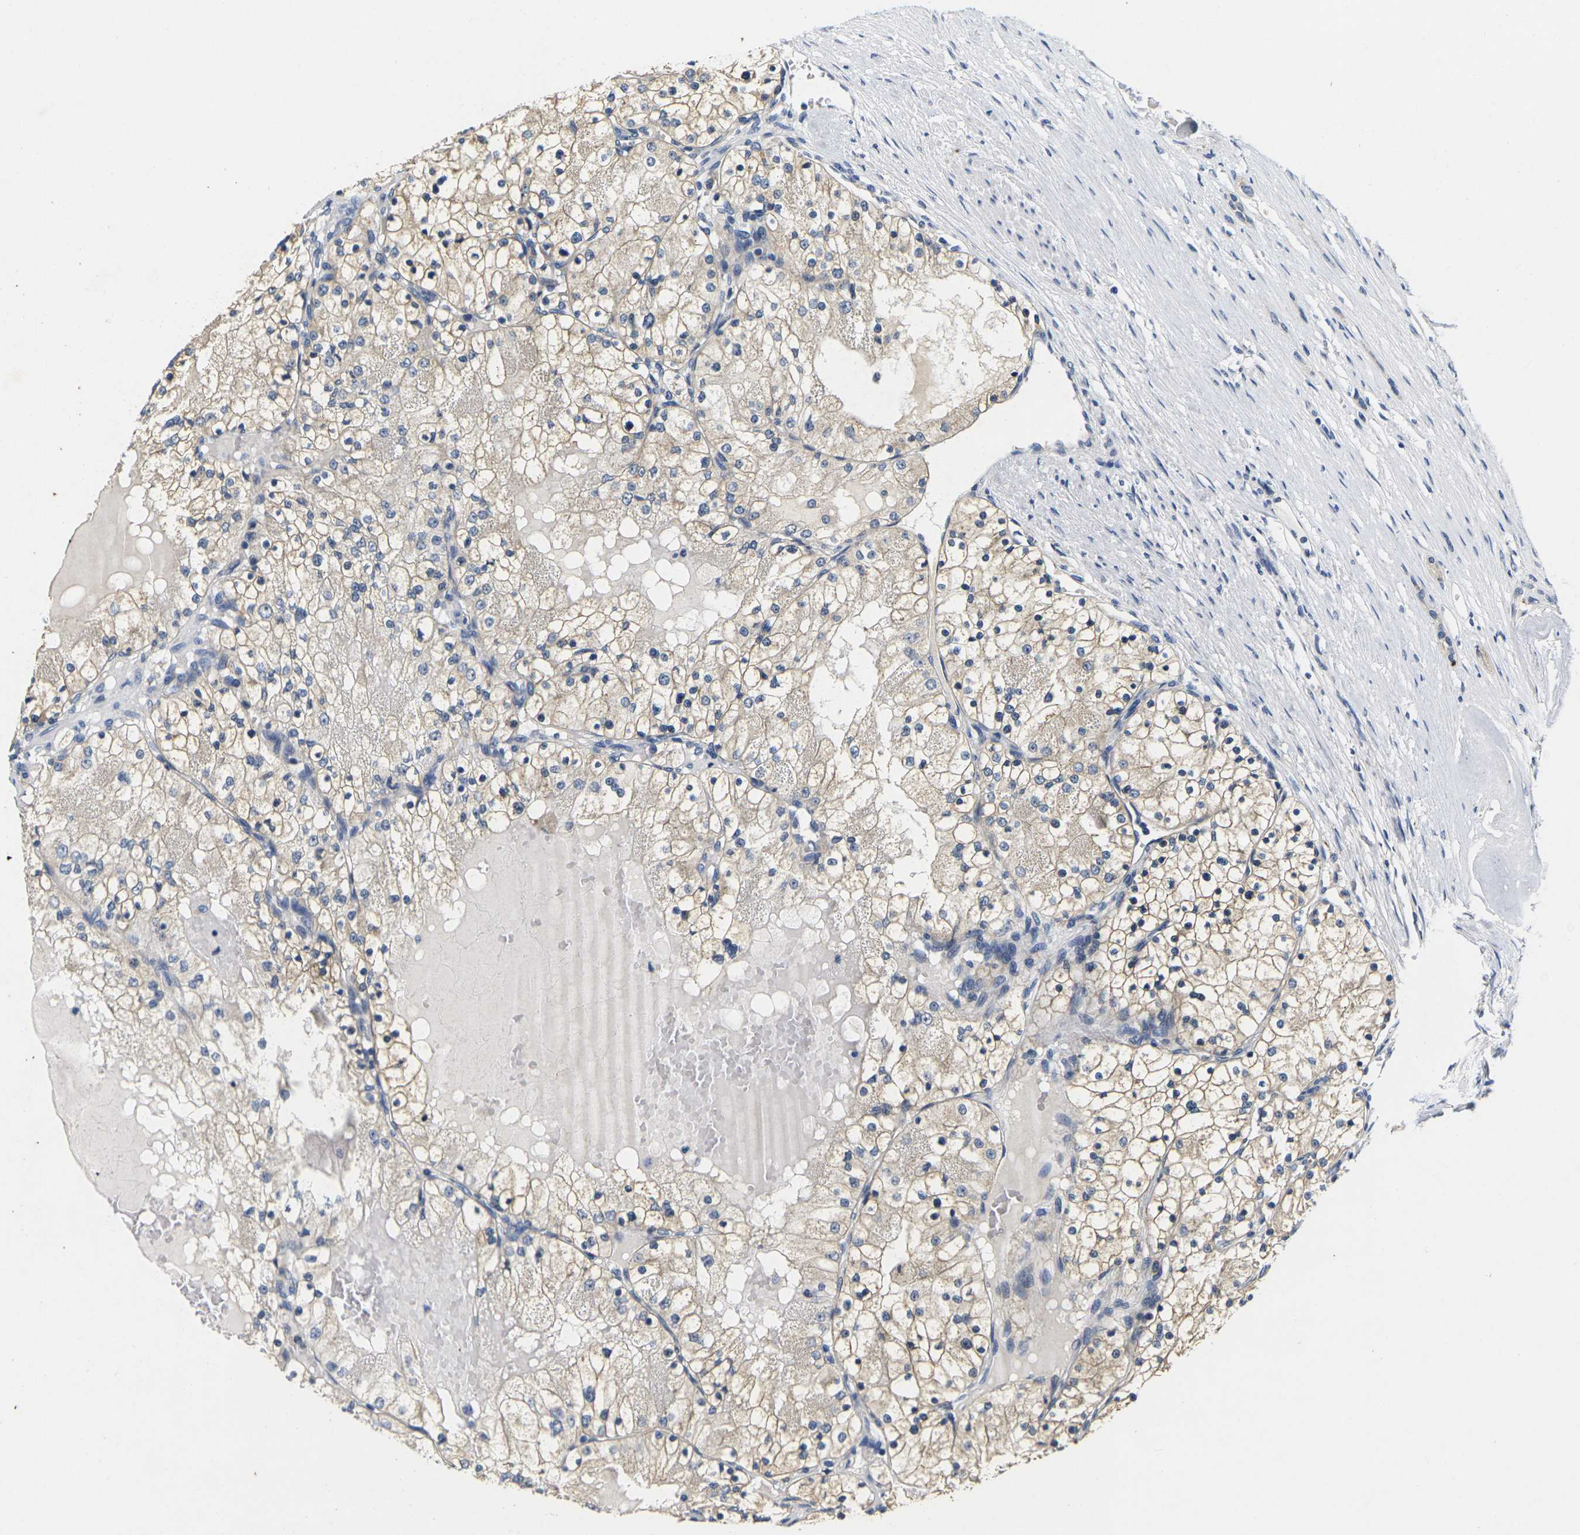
{"staining": {"intensity": "weak", "quantity": "25%-75%", "location": "cytoplasmic/membranous"}, "tissue": "renal cancer", "cell_type": "Tumor cells", "image_type": "cancer", "snomed": [{"axis": "morphology", "description": "Adenocarcinoma, NOS"}, {"axis": "topography", "description": "Kidney"}], "caption": "A micrograph showing weak cytoplasmic/membranous expression in approximately 25%-75% of tumor cells in adenocarcinoma (renal), as visualized by brown immunohistochemical staining.", "gene": "NOCT", "patient": {"sex": "male", "age": 68}}